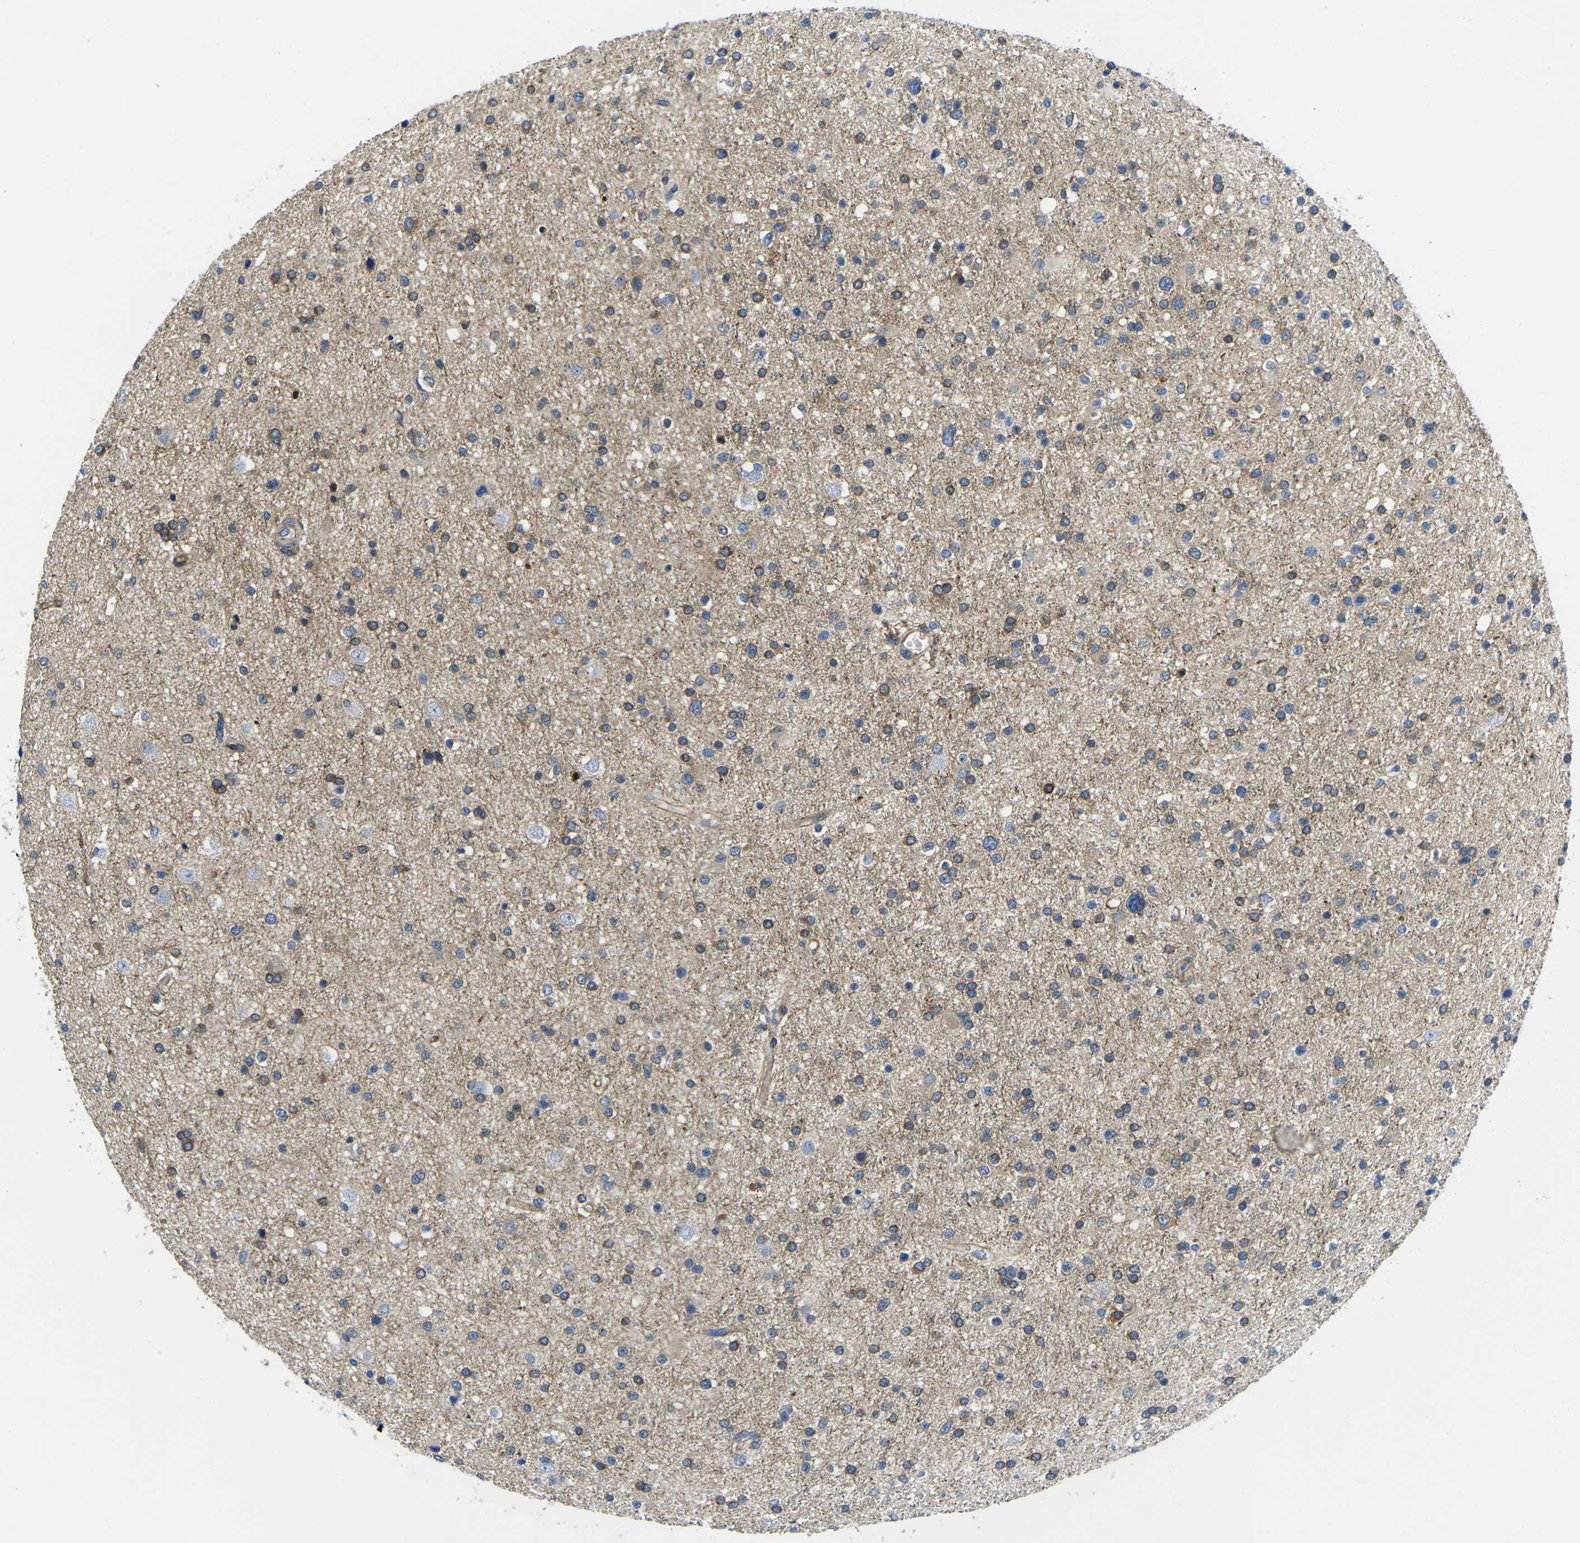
{"staining": {"intensity": "moderate", "quantity": "25%-75%", "location": "cytoplasmic/membranous"}, "tissue": "glioma", "cell_type": "Tumor cells", "image_type": "cancer", "snomed": [{"axis": "morphology", "description": "Glioma, malignant, High grade"}, {"axis": "topography", "description": "Brain"}], "caption": "High-magnification brightfield microscopy of glioma stained with DAB (3,3'-diaminobenzidine) (brown) and counterstained with hematoxylin (blue). tumor cells exhibit moderate cytoplasmic/membranous positivity is seen in approximately25%-75% of cells.", "gene": "DLG1", "patient": {"sex": "male", "age": 33}}